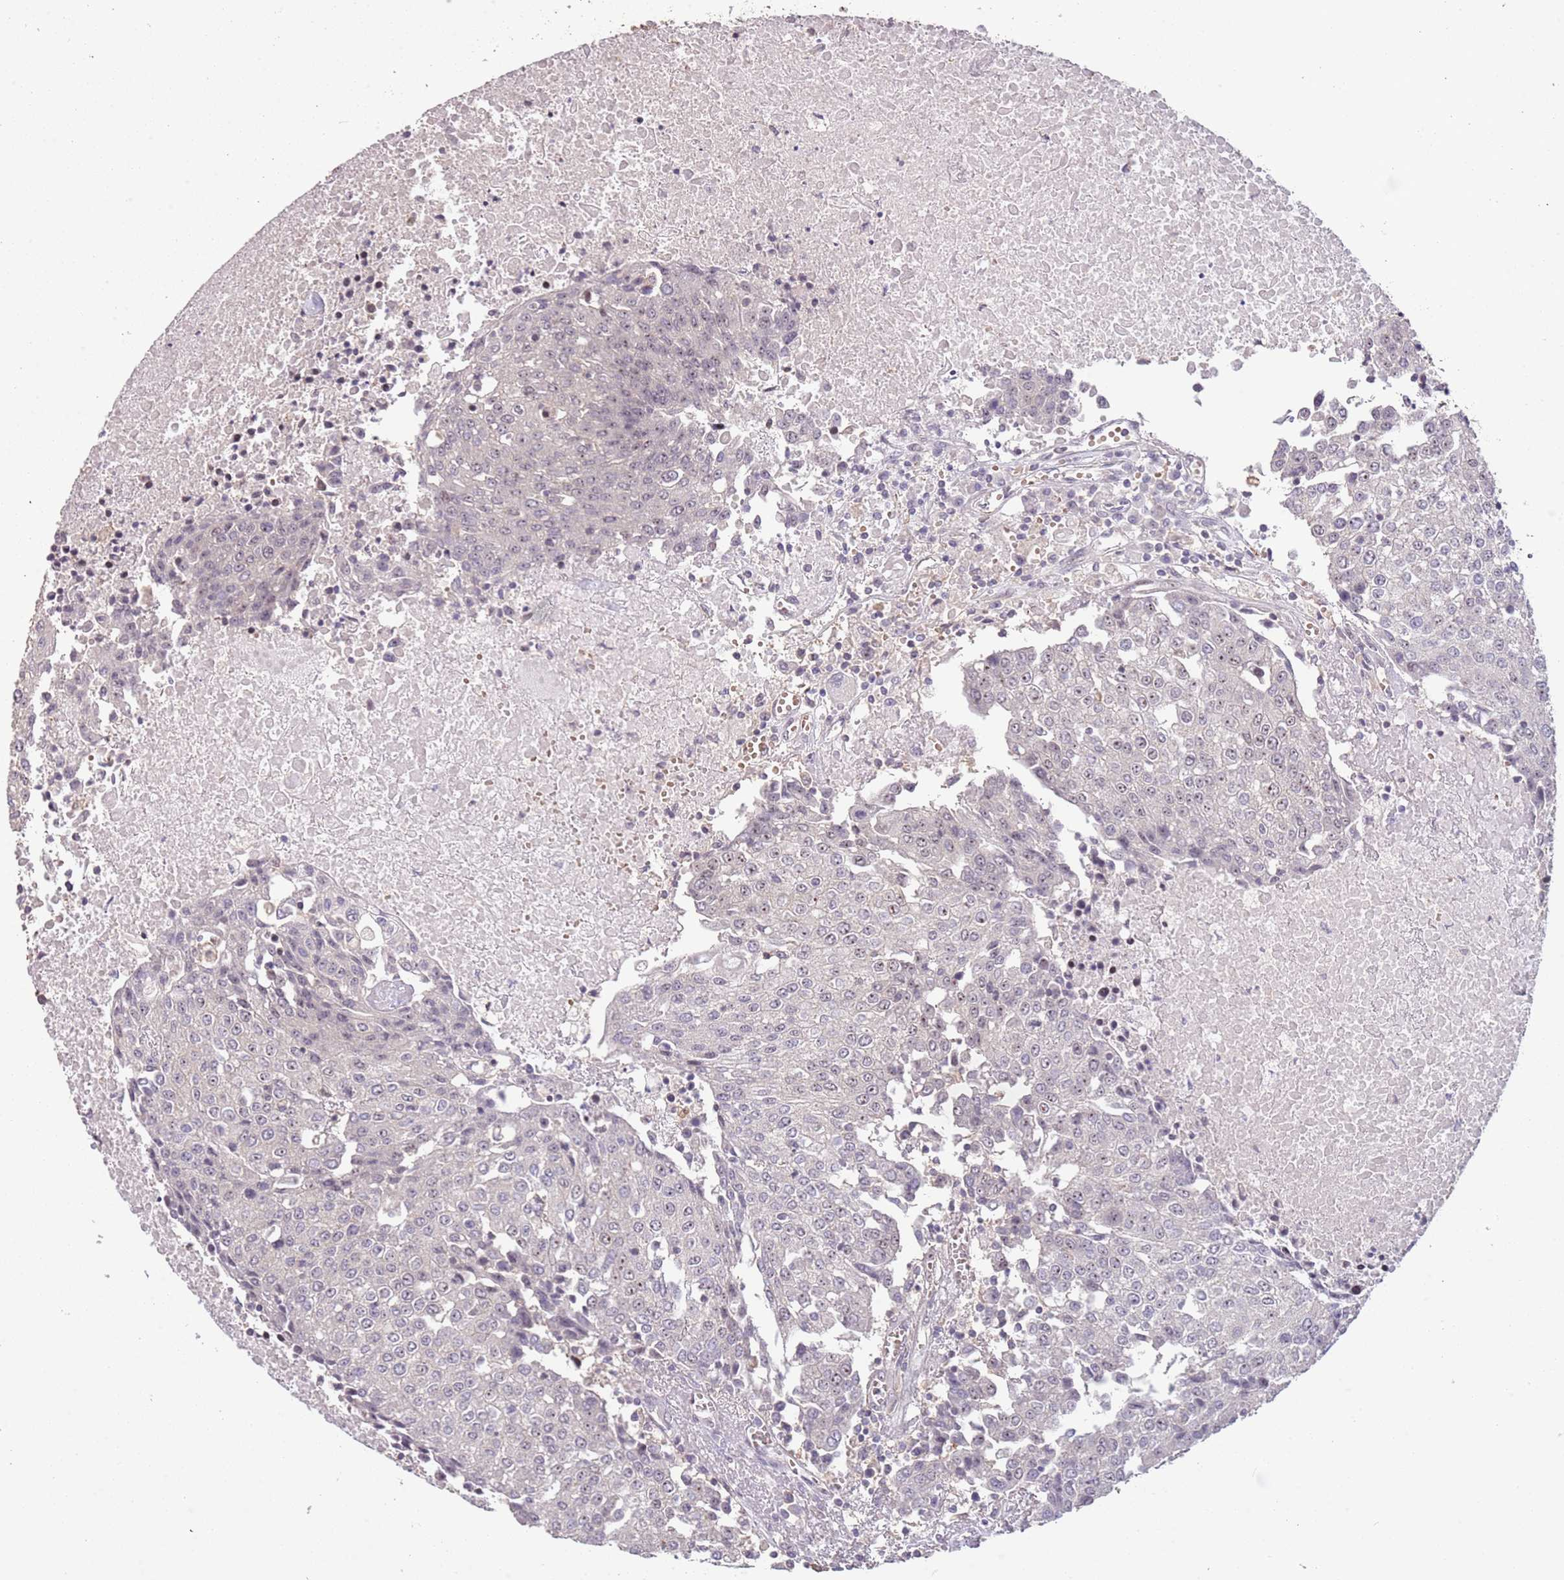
{"staining": {"intensity": "negative", "quantity": "none", "location": "none"}, "tissue": "urothelial cancer", "cell_type": "Tumor cells", "image_type": "cancer", "snomed": [{"axis": "morphology", "description": "Urothelial carcinoma, High grade"}, {"axis": "topography", "description": "Urinary bladder"}], "caption": "Tumor cells are negative for protein expression in human urothelial cancer.", "gene": "ADTRP", "patient": {"sex": "female", "age": 85}}